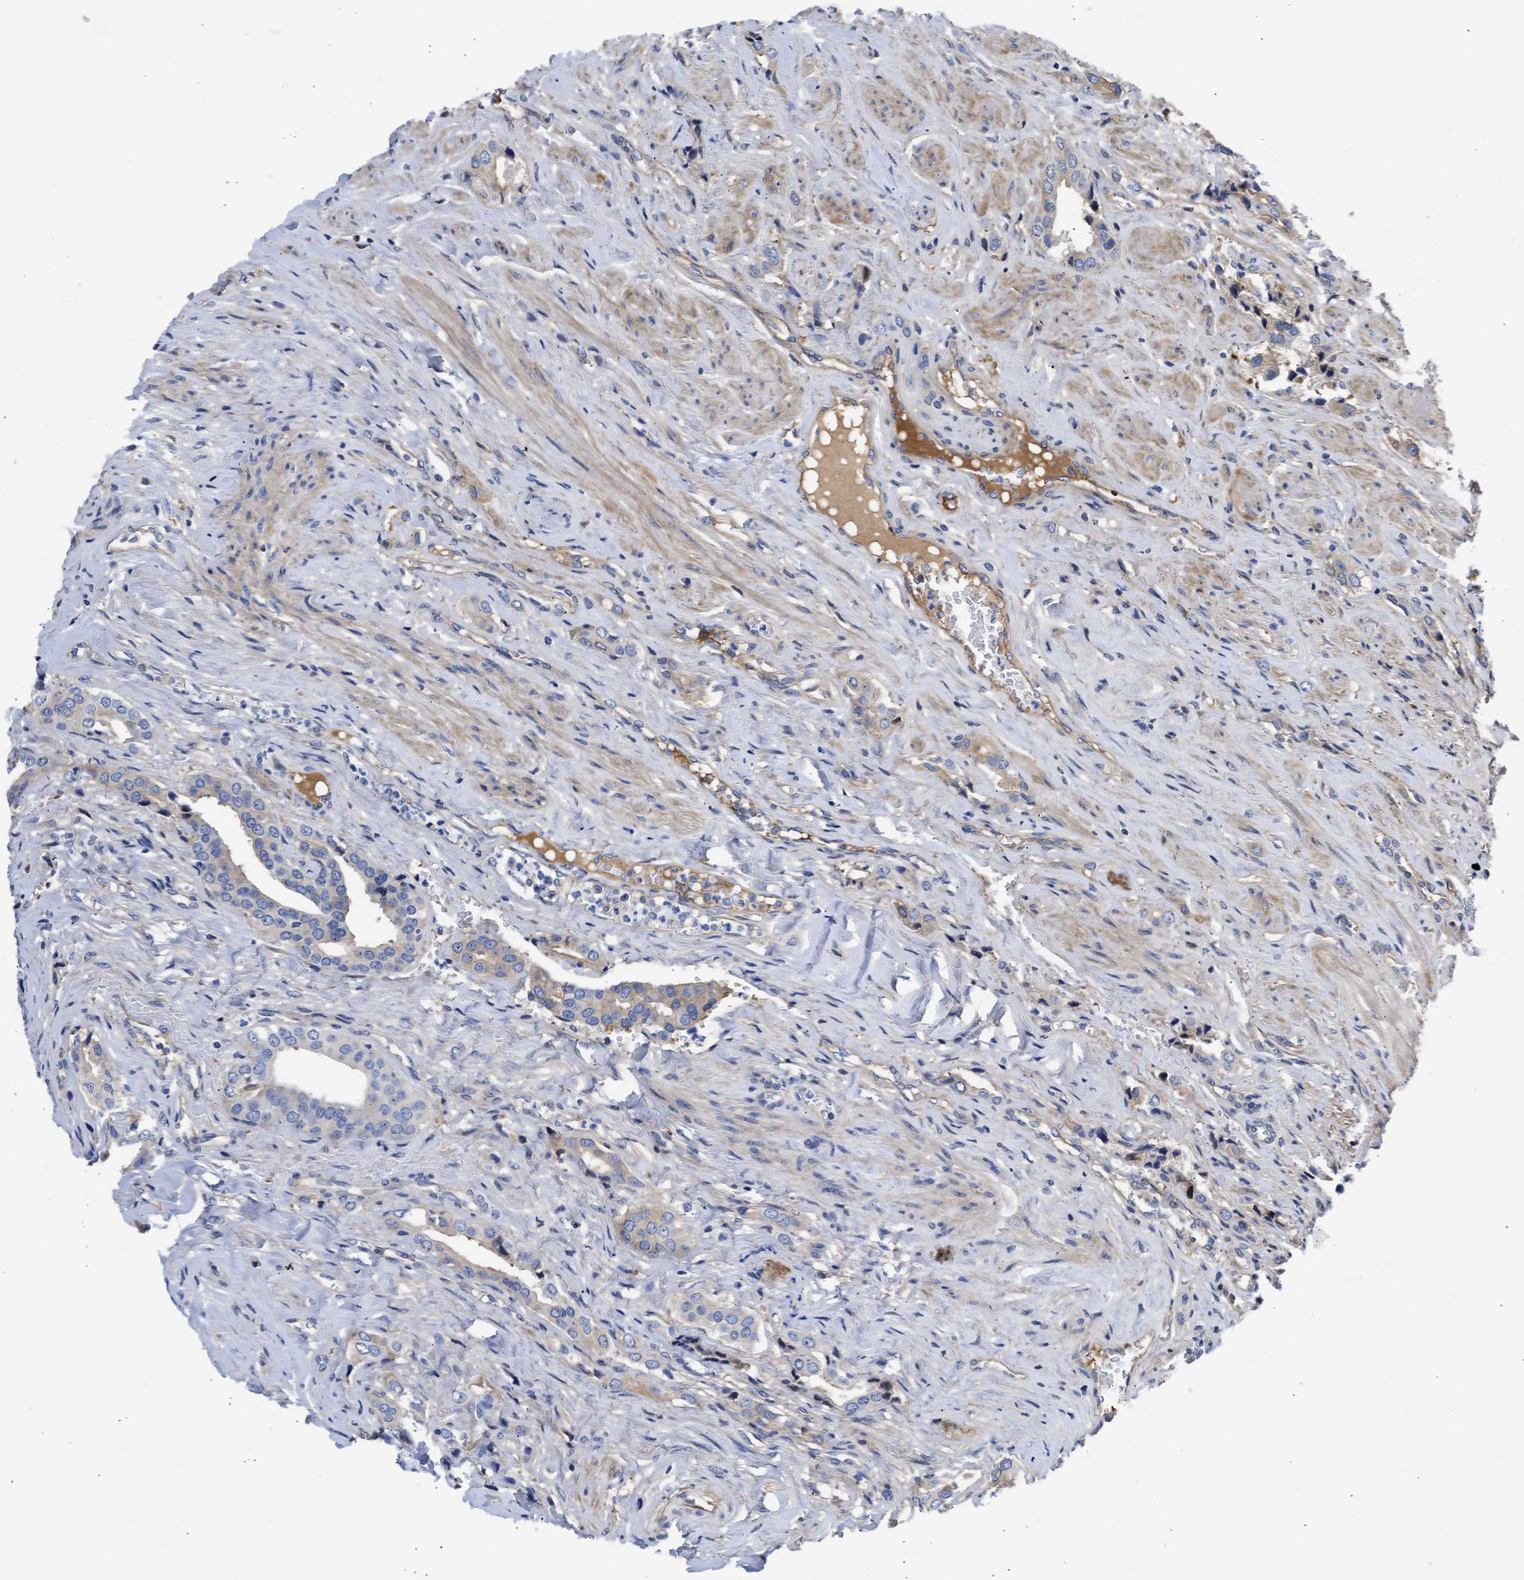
{"staining": {"intensity": "weak", "quantity": "<25%", "location": "cytoplasmic/membranous"}, "tissue": "prostate cancer", "cell_type": "Tumor cells", "image_type": "cancer", "snomed": [{"axis": "morphology", "description": "Adenocarcinoma, High grade"}, {"axis": "topography", "description": "Prostate"}], "caption": "Tumor cells show no significant expression in prostate high-grade adenocarcinoma.", "gene": "MAS1L", "patient": {"sex": "male", "age": 52}}